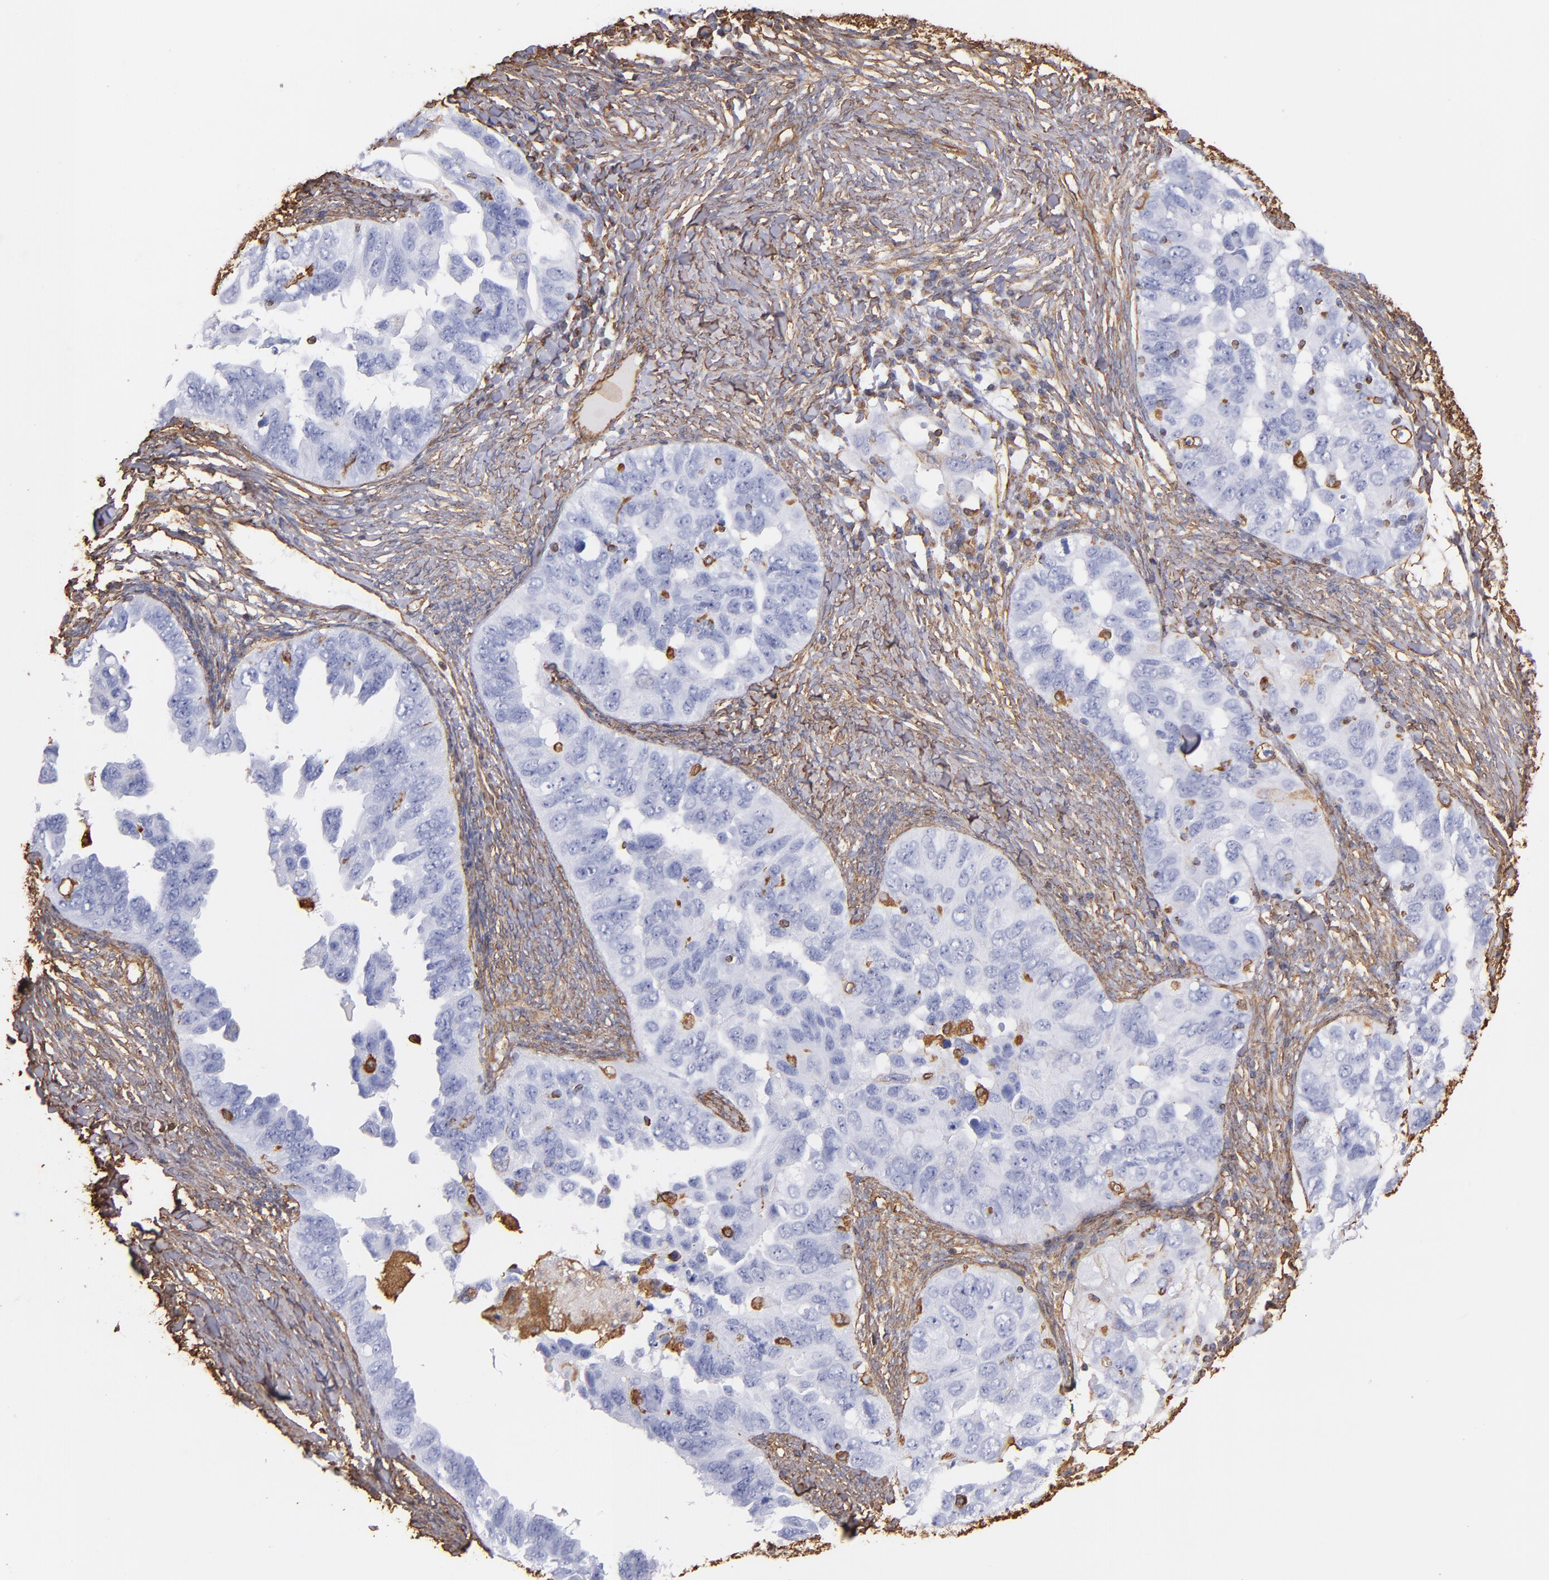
{"staining": {"intensity": "negative", "quantity": "none", "location": "none"}, "tissue": "ovarian cancer", "cell_type": "Tumor cells", "image_type": "cancer", "snomed": [{"axis": "morphology", "description": "Cystadenocarcinoma, serous, NOS"}, {"axis": "topography", "description": "Ovary"}], "caption": "Tumor cells are negative for protein expression in human ovarian serous cystadenocarcinoma. The staining is performed using DAB brown chromogen with nuclei counter-stained in using hematoxylin.", "gene": "VIM", "patient": {"sex": "female", "age": 82}}